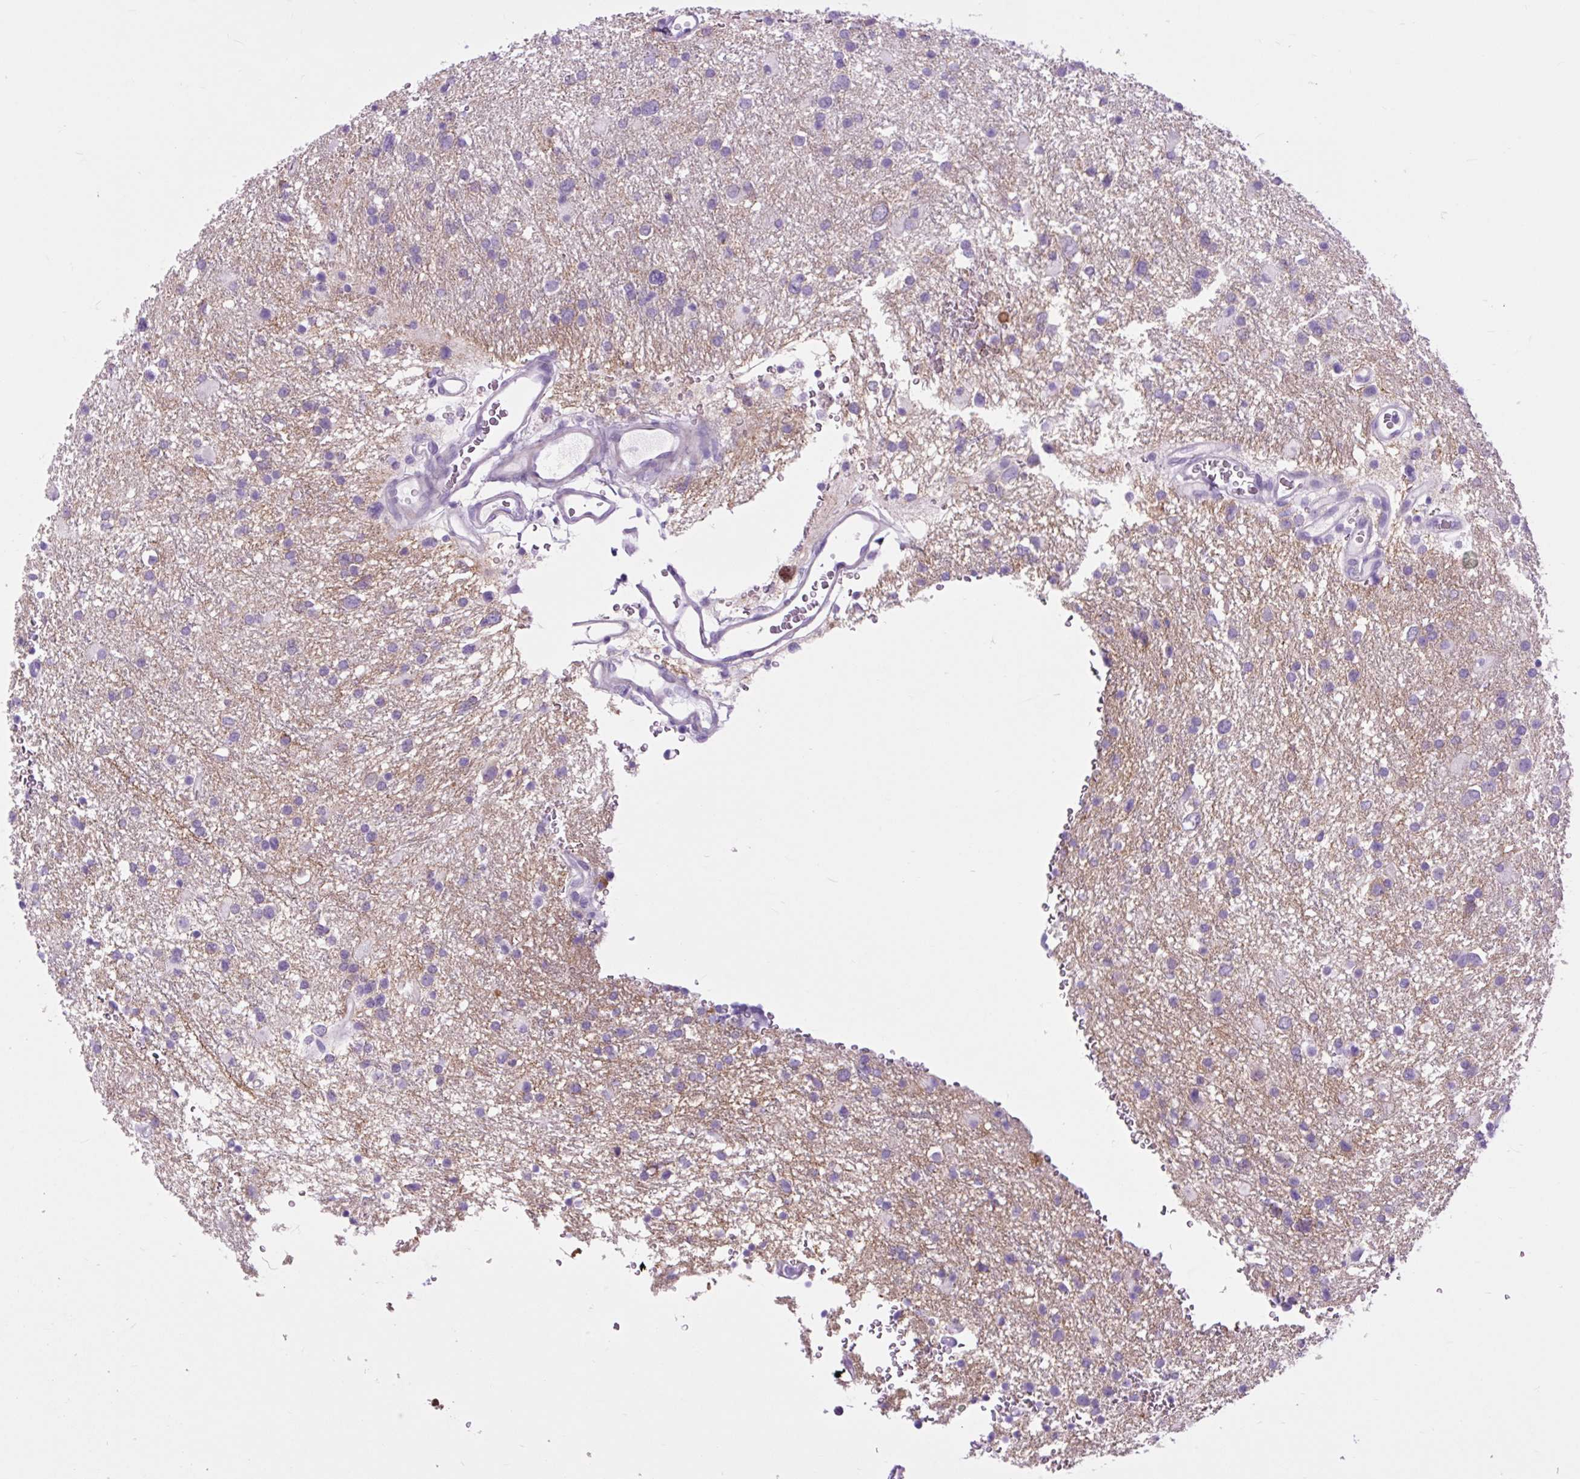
{"staining": {"intensity": "negative", "quantity": "none", "location": "none"}, "tissue": "glioma", "cell_type": "Tumor cells", "image_type": "cancer", "snomed": [{"axis": "morphology", "description": "Glioma, malignant, Low grade"}, {"axis": "topography", "description": "Brain"}], "caption": "Human malignant glioma (low-grade) stained for a protein using immunohistochemistry reveals no staining in tumor cells.", "gene": "DPP6", "patient": {"sex": "female", "age": 32}}